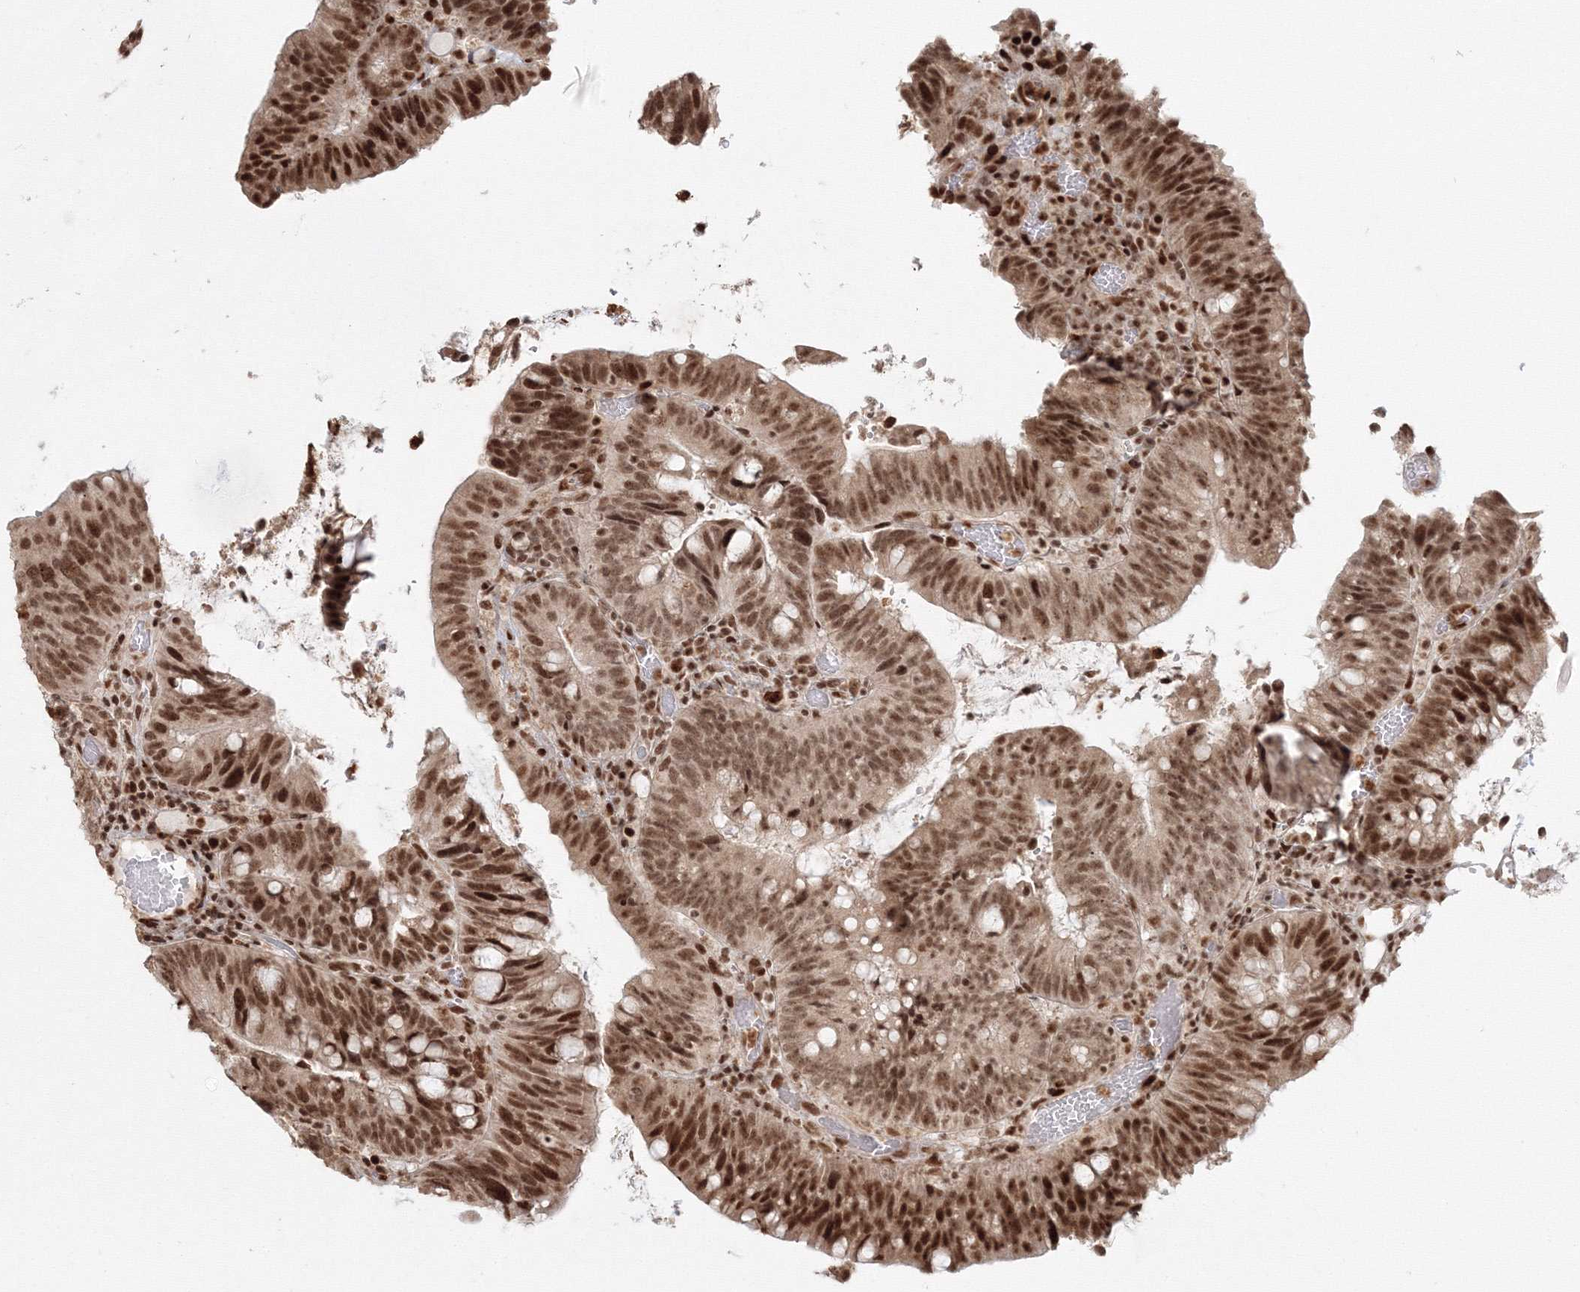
{"staining": {"intensity": "strong", "quantity": ">75%", "location": "nuclear"}, "tissue": "colorectal cancer", "cell_type": "Tumor cells", "image_type": "cancer", "snomed": [{"axis": "morphology", "description": "Adenocarcinoma, NOS"}, {"axis": "topography", "description": "Colon"}], "caption": "Immunohistochemical staining of colorectal cancer reveals high levels of strong nuclear positivity in about >75% of tumor cells. The protein of interest is shown in brown color, while the nuclei are stained blue.", "gene": "KIF20A", "patient": {"sex": "female", "age": 66}}